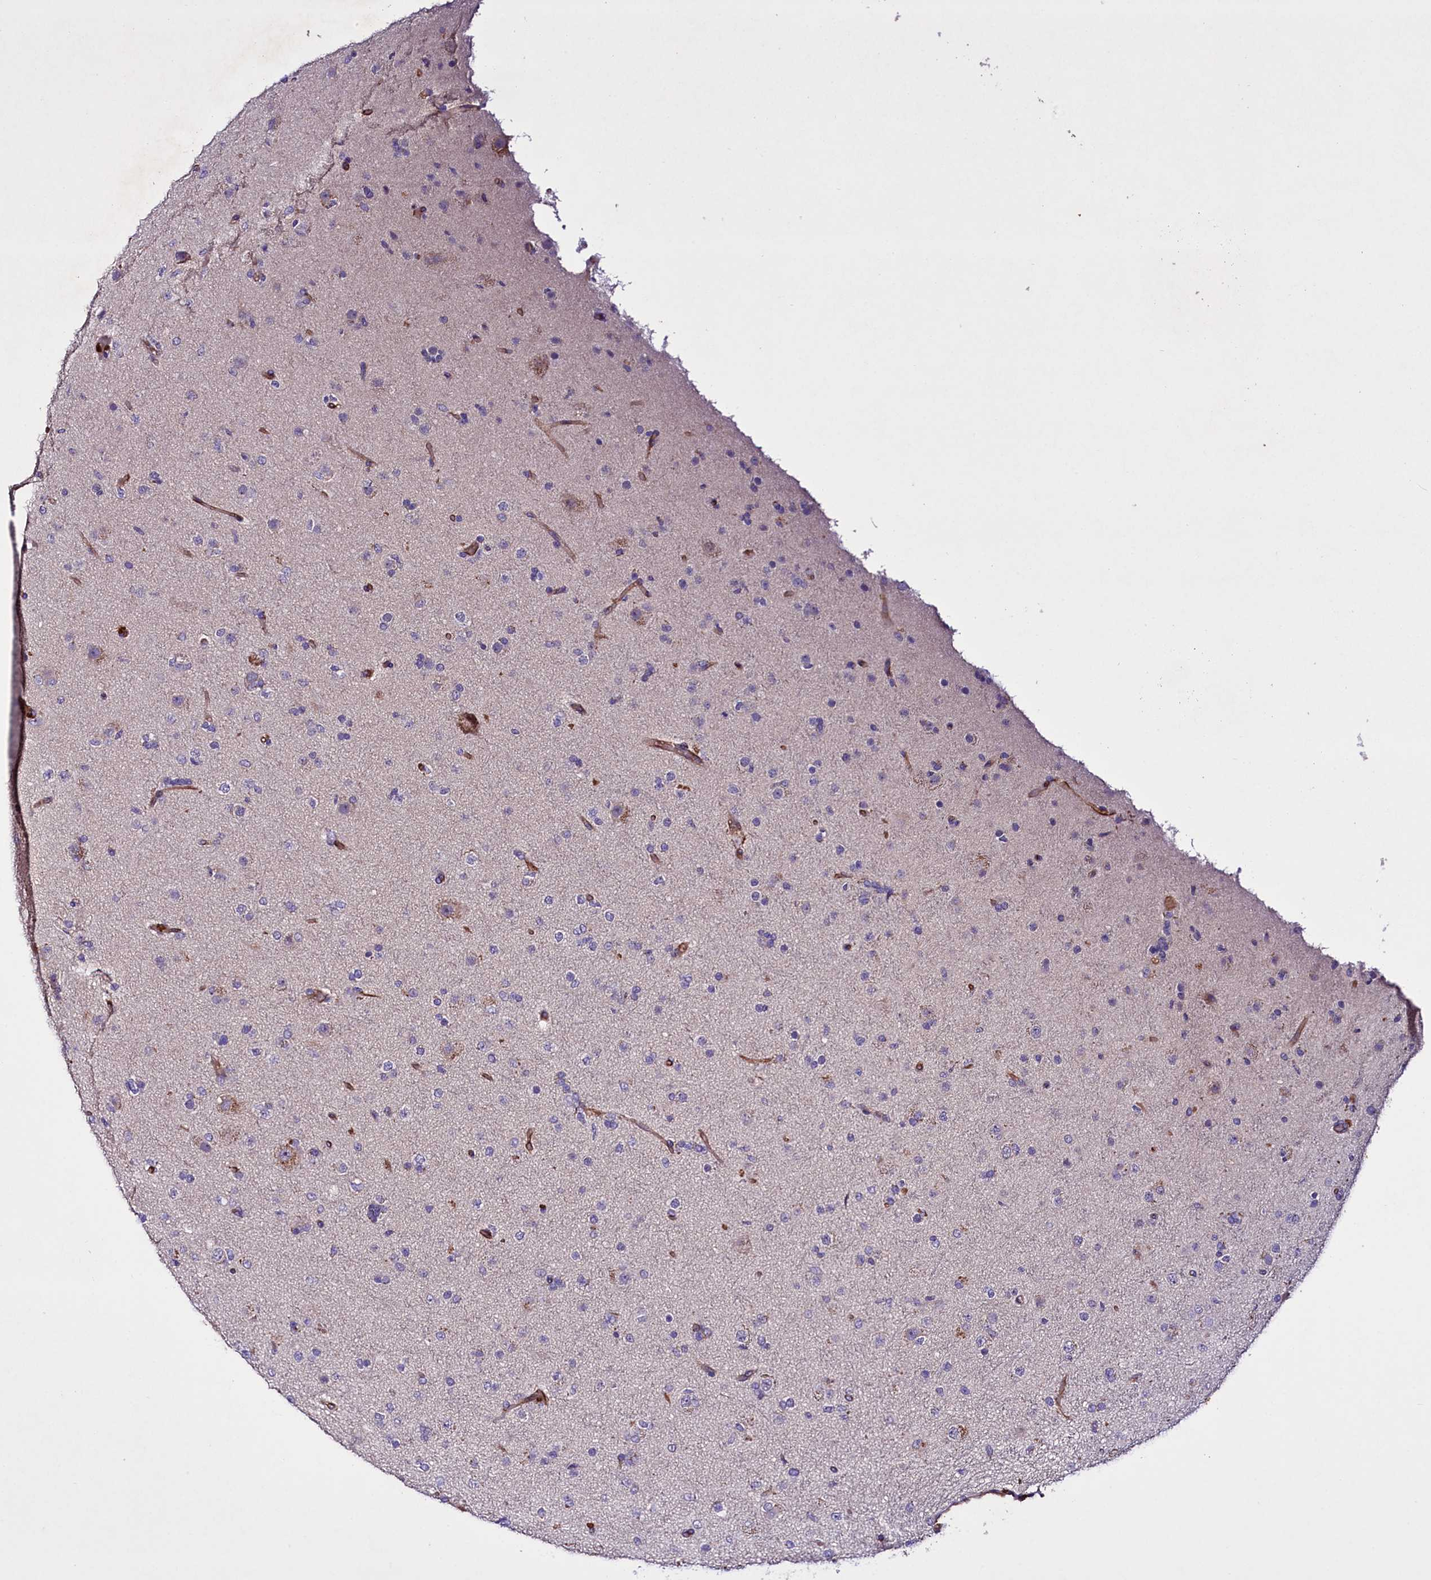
{"staining": {"intensity": "negative", "quantity": "none", "location": "none"}, "tissue": "glioma", "cell_type": "Tumor cells", "image_type": "cancer", "snomed": [{"axis": "morphology", "description": "Glioma, malignant, Low grade"}, {"axis": "topography", "description": "Brain"}], "caption": "Human glioma stained for a protein using IHC demonstrates no expression in tumor cells.", "gene": "SLC7A1", "patient": {"sex": "male", "age": 65}}